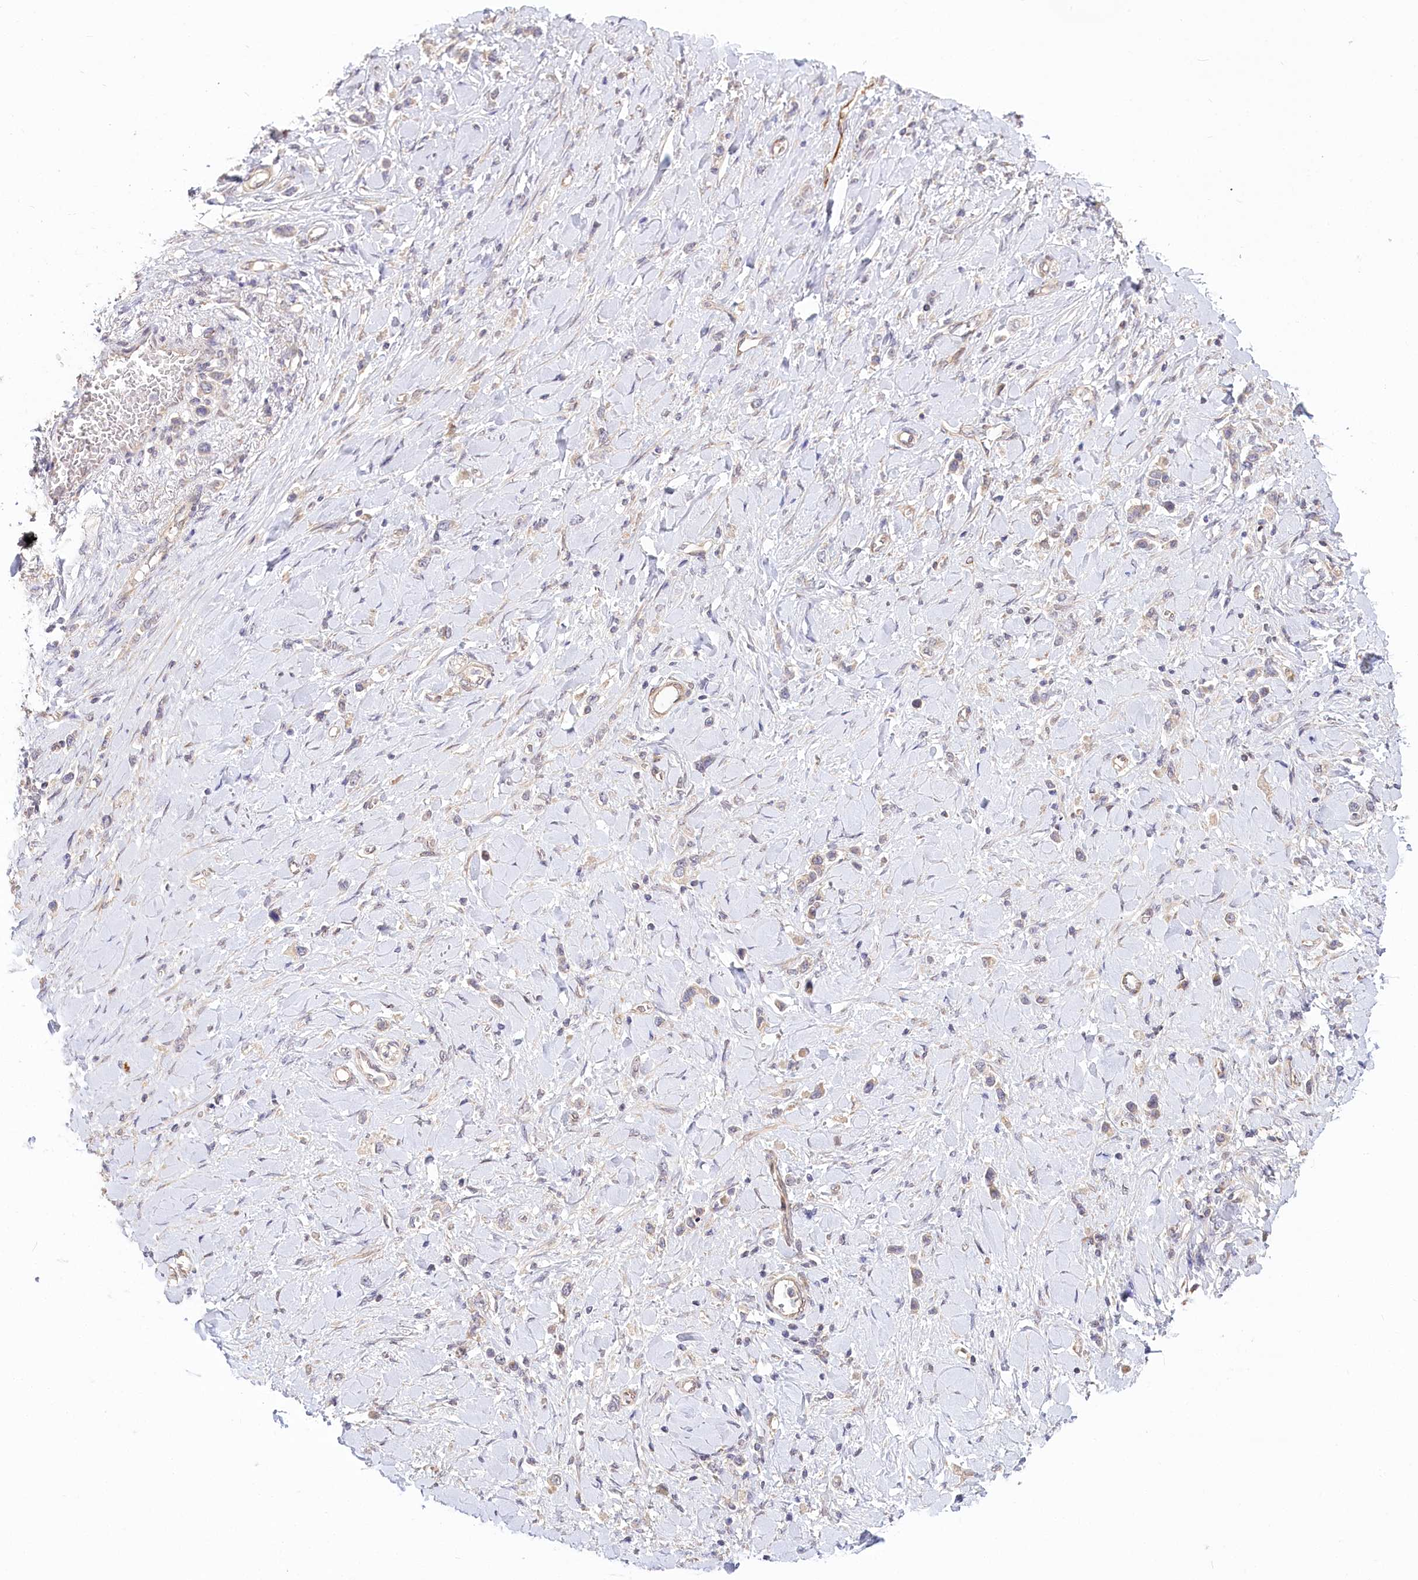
{"staining": {"intensity": "weak", "quantity": "<25%", "location": "cytoplasmic/membranous"}, "tissue": "stomach cancer", "cell_type": "Tumor cells", "image_type": "cancer", "snomed": [{"axis": "morphology", "description": "Normal tissue, NOS"}, {"axis": "morphology", "description": "Adenocarcinoma, NOS"}, {"axis": "topography", "description": "Stomach, upper"}, {"axis": "topography", "description": "Stomach"}], "caption": "DAB immunohistochemical staining of human stomach cancer (adenocarcinoma) reveals no significant expression in tumor cells. The staining is performed using DAB (3,3'-diaminobenzidine) brown chromogen with nuclei counter-stained in using hematoxylin.", "gene": "CEP70", "patient": {"sex": "female", "age": 65}}